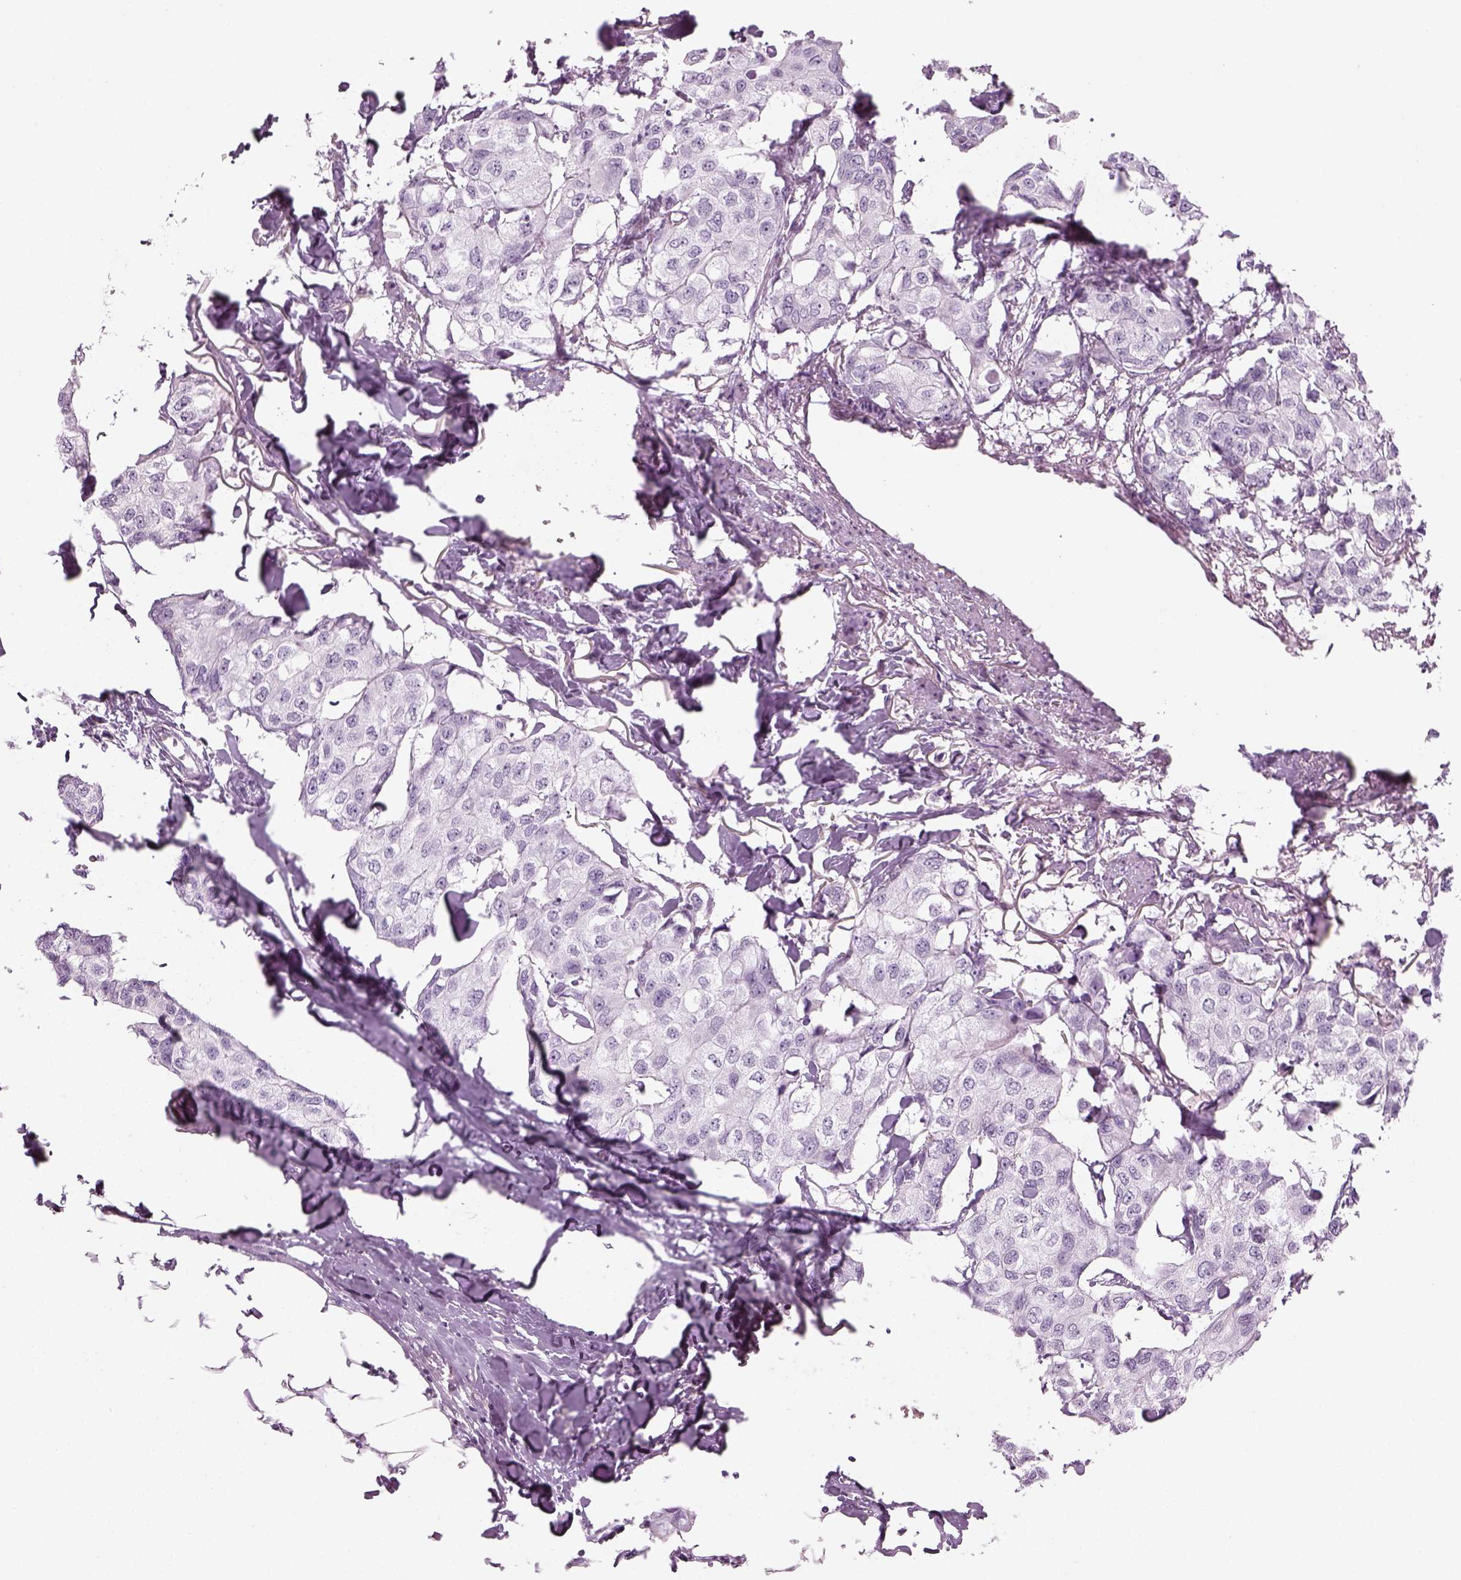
{"staining": {"intensity": "negative", "quantity": "none", "location": "none"}, "tissue": "breast cancer", "cell_type": "Tumor cells", "image_type": "cancer", "snomed": [{"axis": "morphology", "description": "Duct carcinoma"}, {"axis": "topography", "description": "Breast"}], "caption": "Human breast infiltrating ductal carcinoma stained for a protein using IHC exhibits no staining in tumor cells.", "gene": "SAG", "patient": {"sex": "female", "age": 80}}